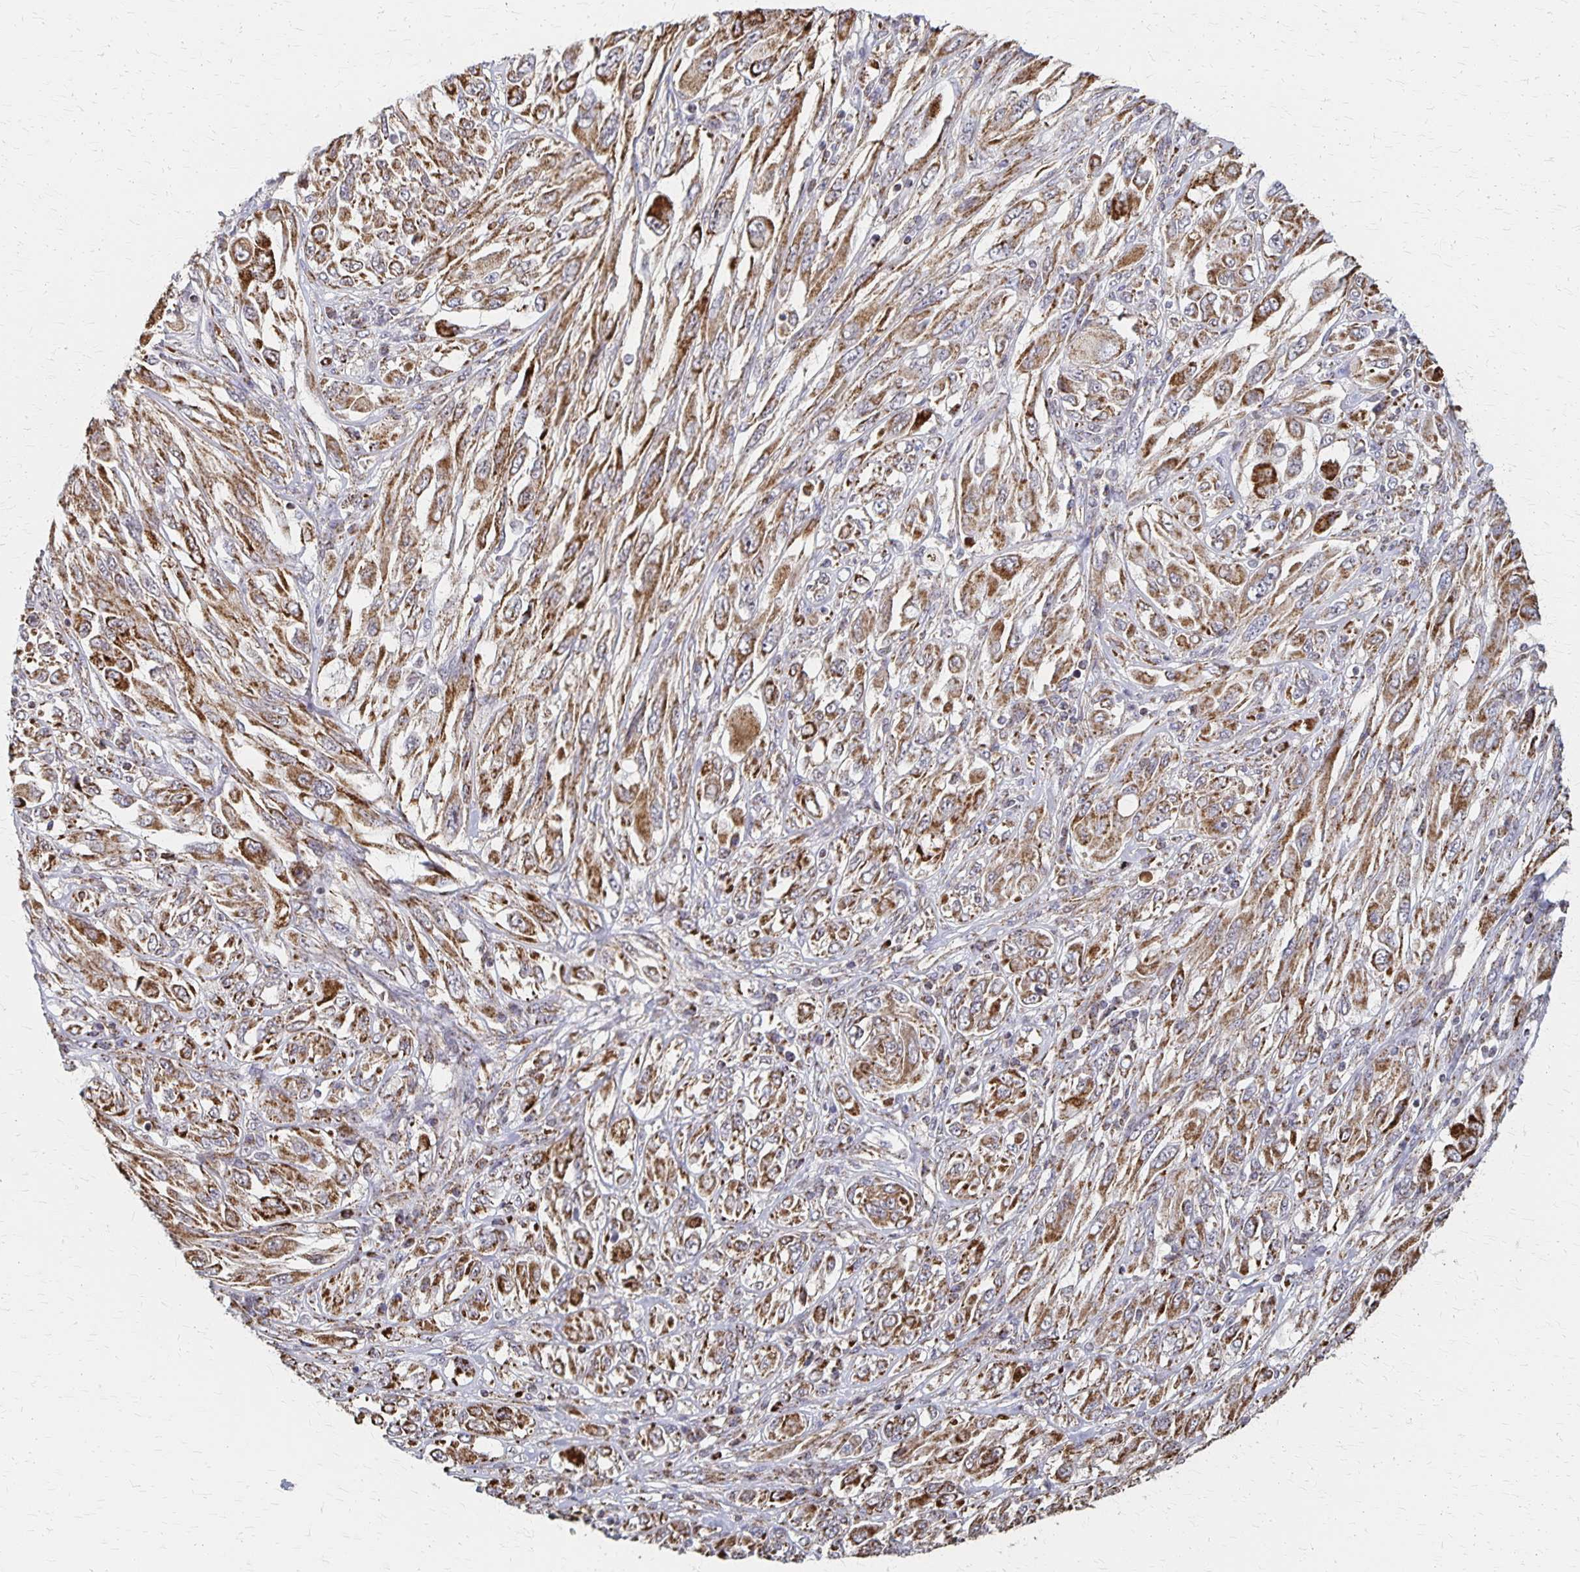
{"staining": {"intensity": "strong", "quantity": ">75%", "location": "cytoplasmic/membranous"}, "tissue": "melanoma", "cell_type": "Tumor cells", "image_type": "cancer", "snomed": [{"axis": "morphology", "description": "Malignant melanoma, NOS"}, {"axis": "topography", "description": "Skin"}], "caption": "Immunohistochemistry (IHC) of human melanoma demonstrates high levels of strong cytoplasmic/membranous staining in approximately >75% of tumor cells. The protein of interest is shown in brown color, while the nuclei are stained blue.", "gene": "DYRK4", "patient": {"sex": "female", "age": 91}}